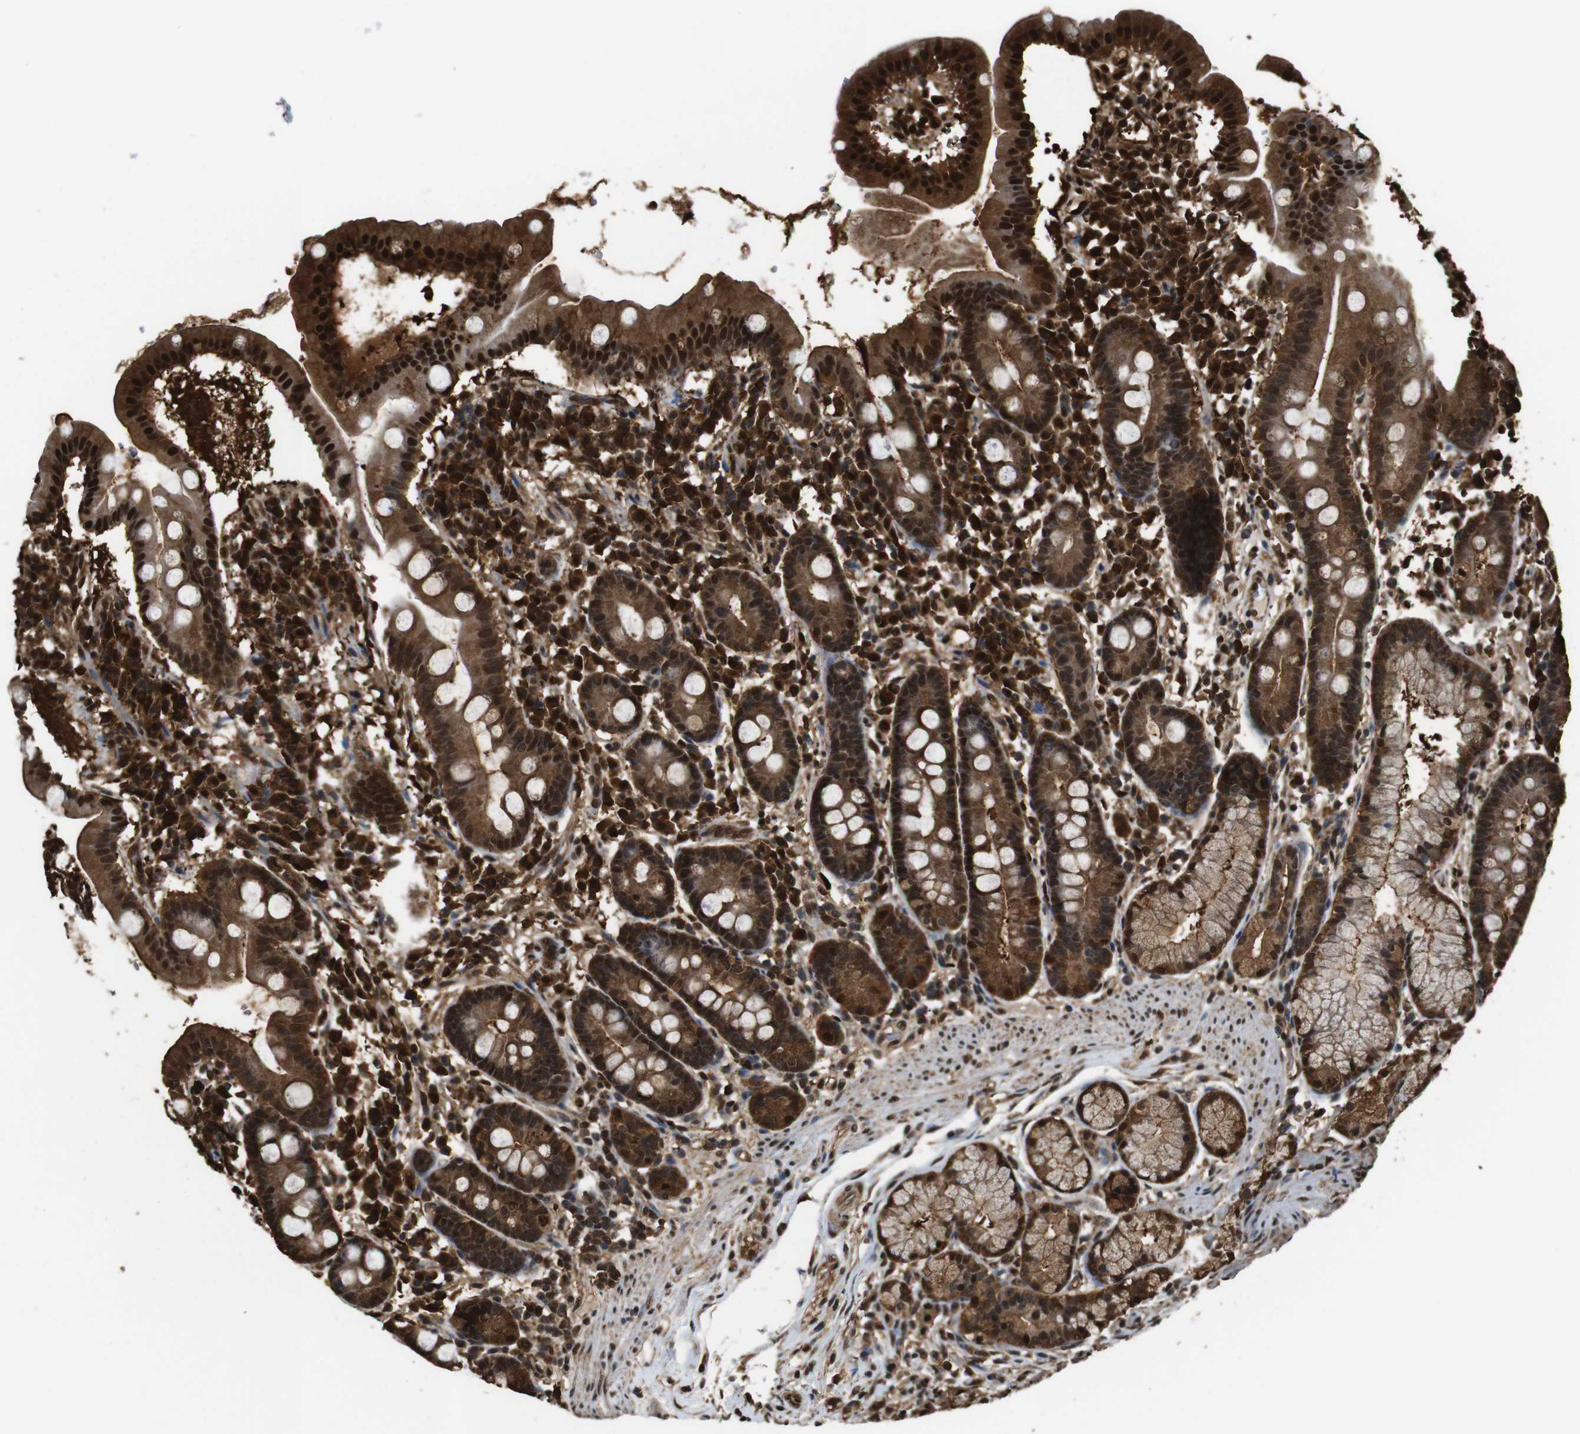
{"staining": {"intensity": "strong", "quantity": ">75%", "location": "cytoplasmic/membranous,nuclear"}, "tissue": "duodenum", "cell_type": "Glandular cells", "image_type": "normal", "snomed": [{"axis": "morphology", "description": "Normal tissue, NOS"}, {"axis": "topography", "description": "Duodenum"}], "caption": "Human duodenum stained for a protein (brown) reveals strong cytoplasmic/membranous,nuclear positive expression in about >75% of glandular cells.", "gene": "VCP", "patient": {"sex": "male", "age": 50}}